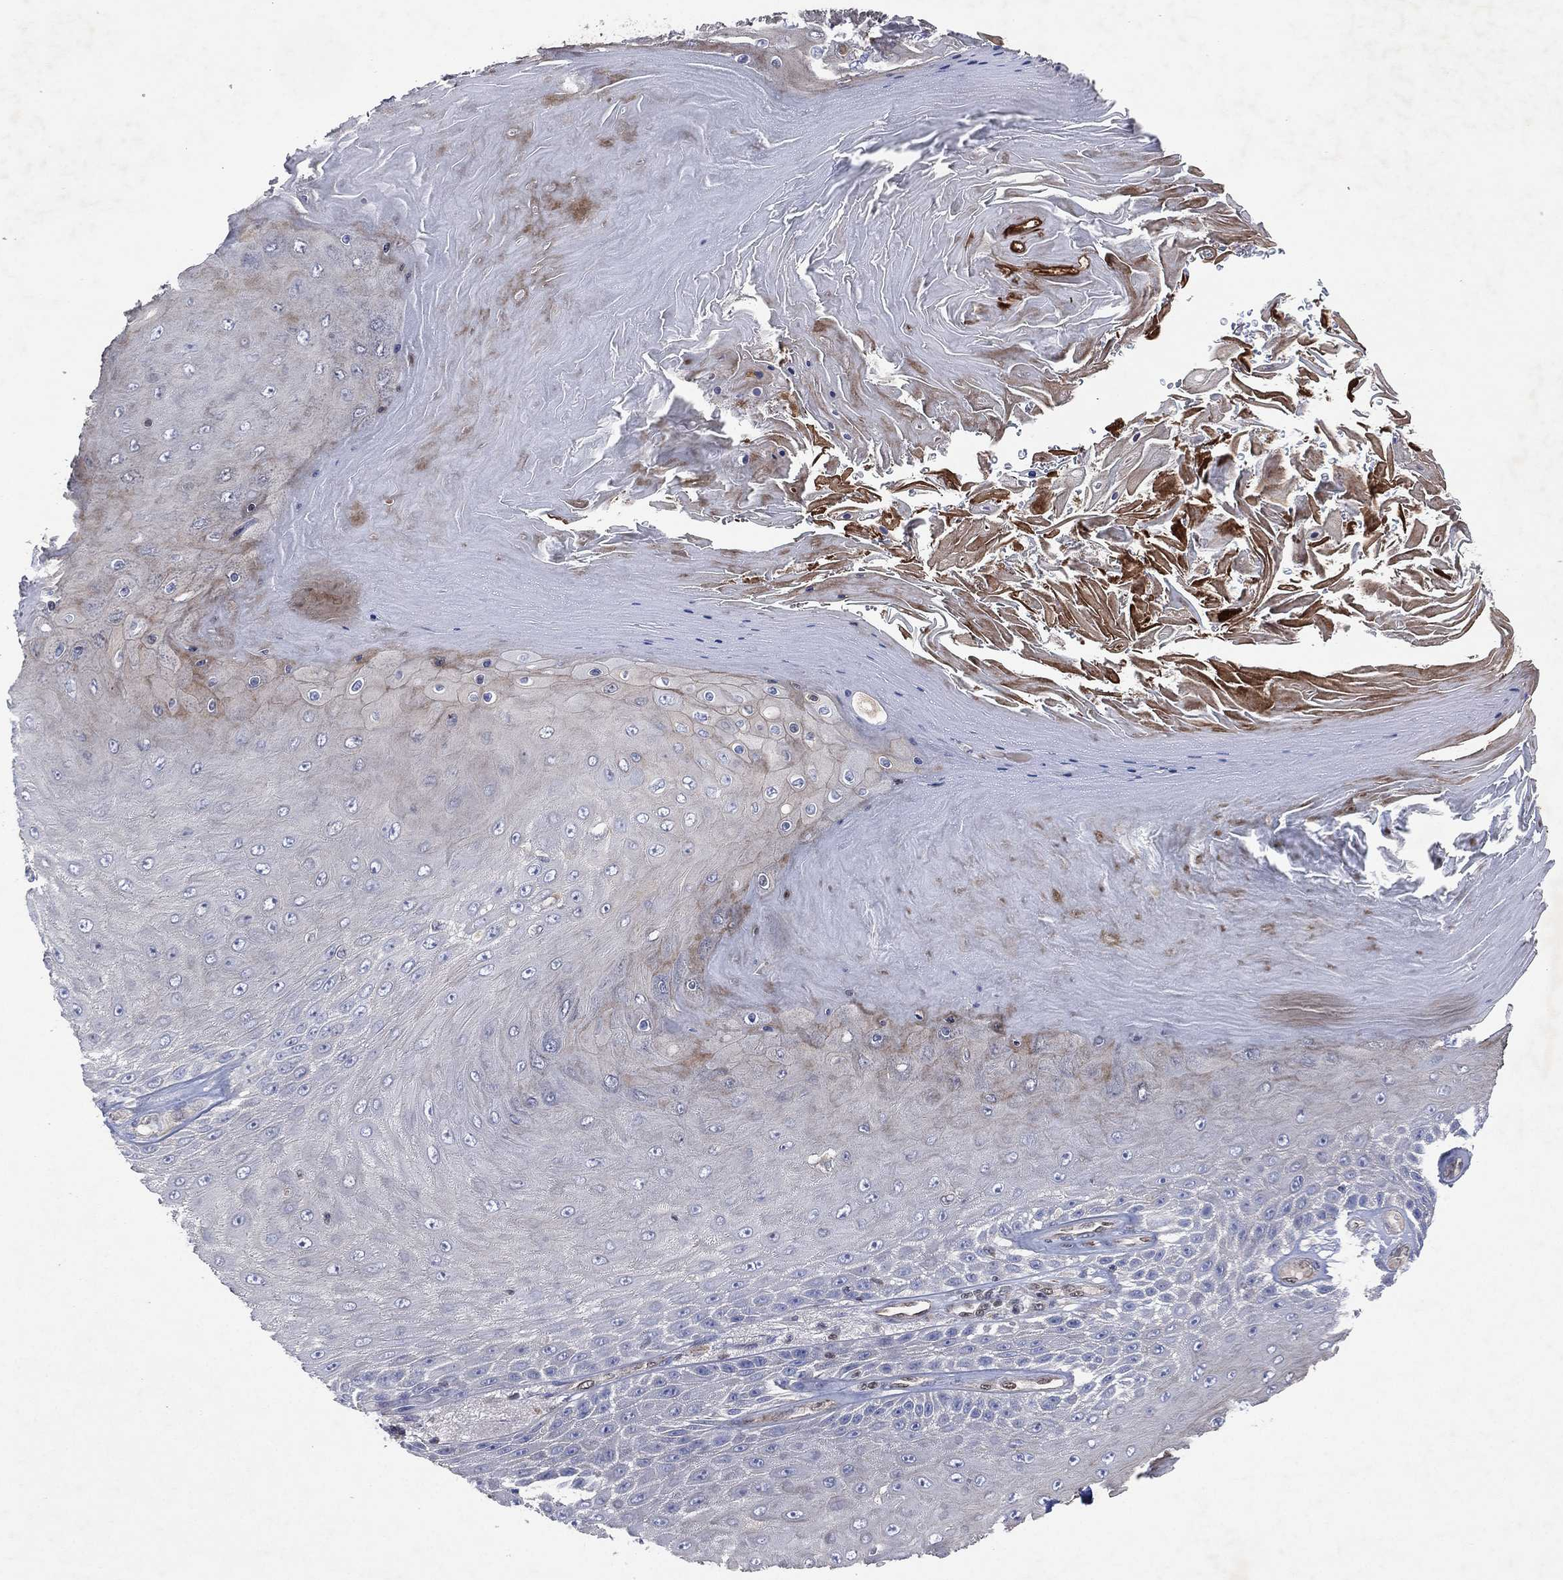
{"staining": {"intensity": "weak", "quantity": "<25%", "location": "cytoplasmic/membranous"}, "tissue": "skin cancer", "cell_type": "Tumor cells", "image_type": "cancer", "snomed": [{"axis": "morphology", "description": "Squamous cell carcinoma, NOS"}, {"axis": "topography", "description": "Skin"}], "caption": "A high-resolution micrograph shows immunohistochemistry (IHC) staining of skin squamous cell carcinoma, which shows no significant positivity in tumor cells.", "gene": "FLI1", "patient": {"sex": "male", "age": 62}}